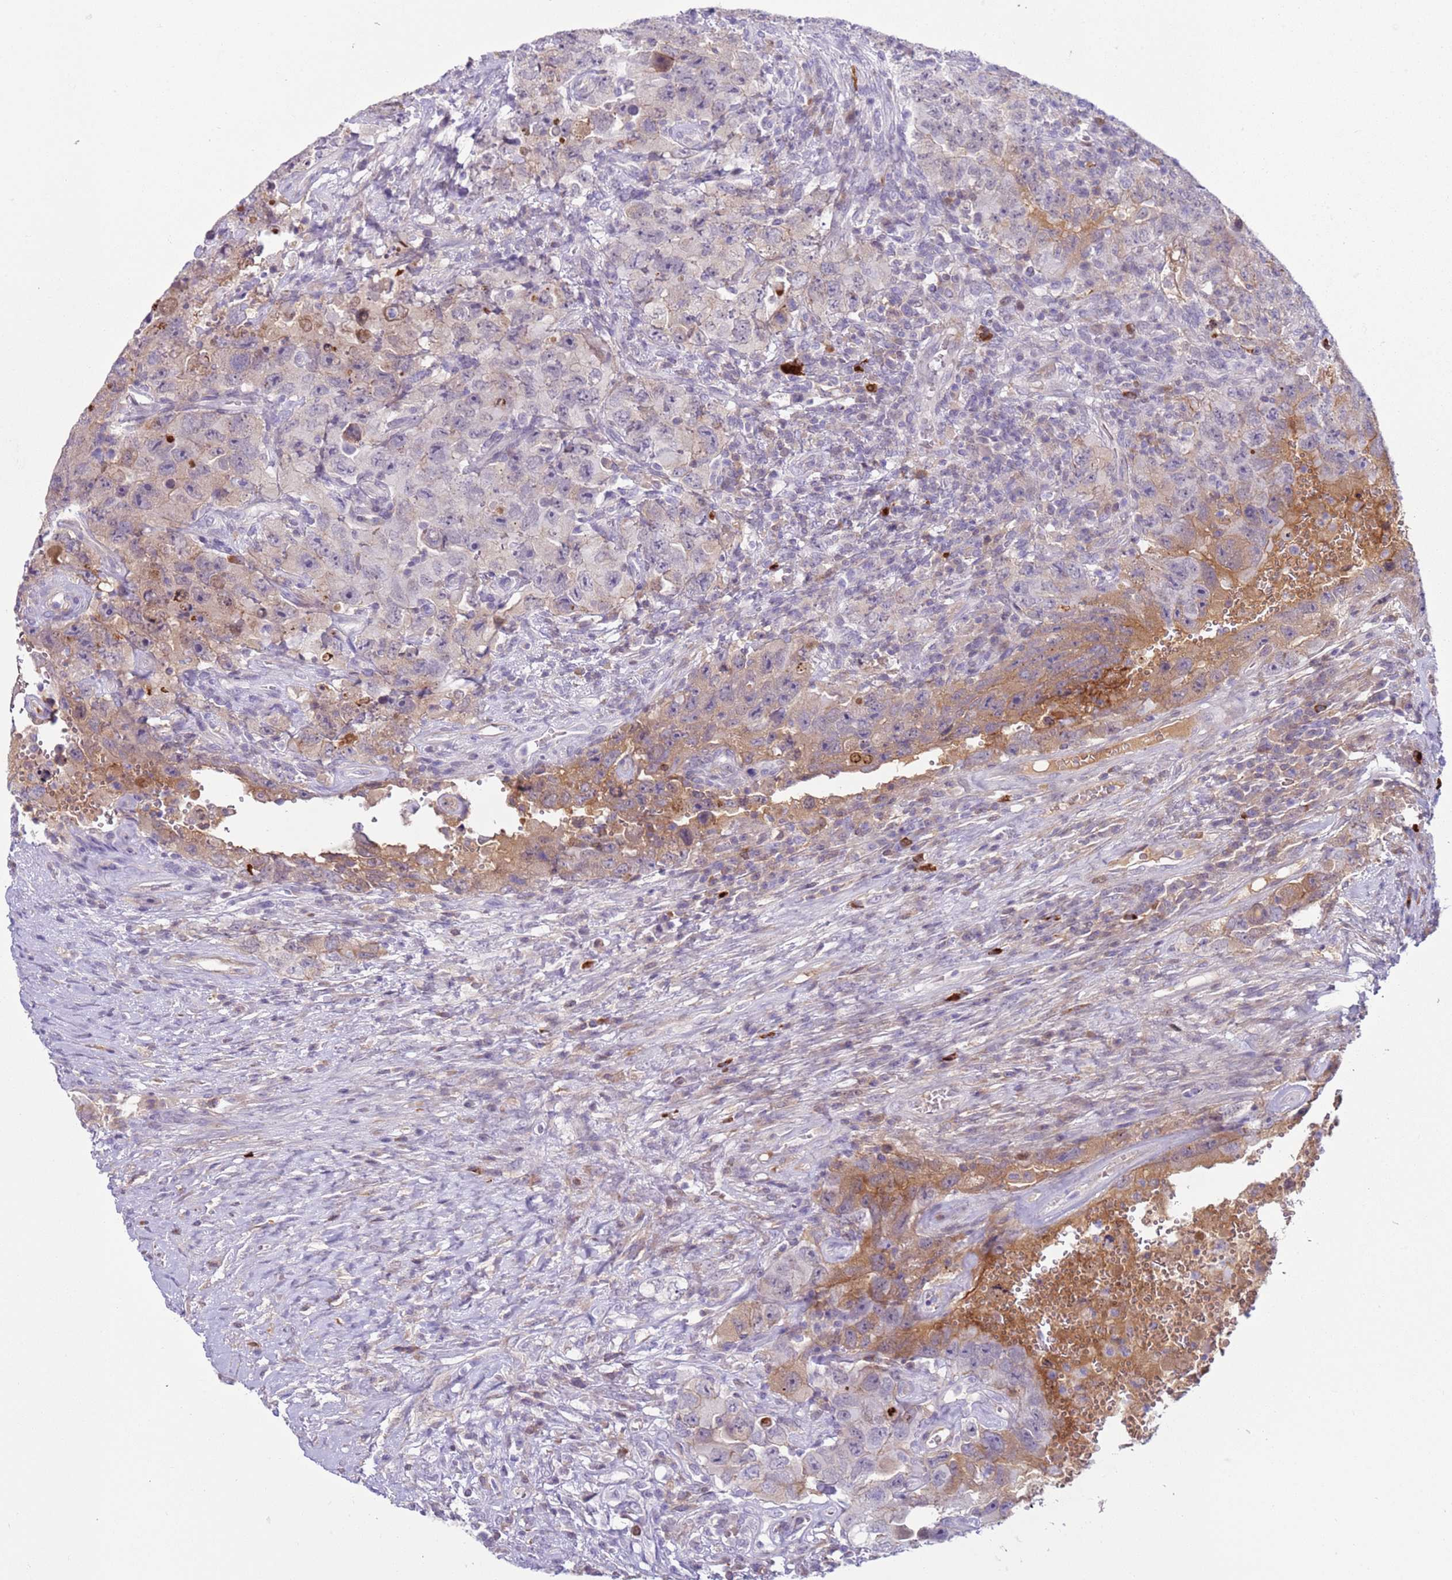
{"staining": {"intensity": "moderate", "quantity": "<25%", "location": "cytoplasmic/membranous"}, "tissue": "testis cancer", "cell_type": "Tumor cells", "image_type": "cancer", "snomed": [{"axis": "morphology", "description": "Carcinoma, Embryonal, NOS"}, {"axis": "topography", "description": "Testis"}], "caption": "A brown stain labels moderate cytoplasmic/membranous expression of a protein in testis cancer tumor cells.", "gene": "NPAP1", "patient": {"sex": "male", "age": 26}}